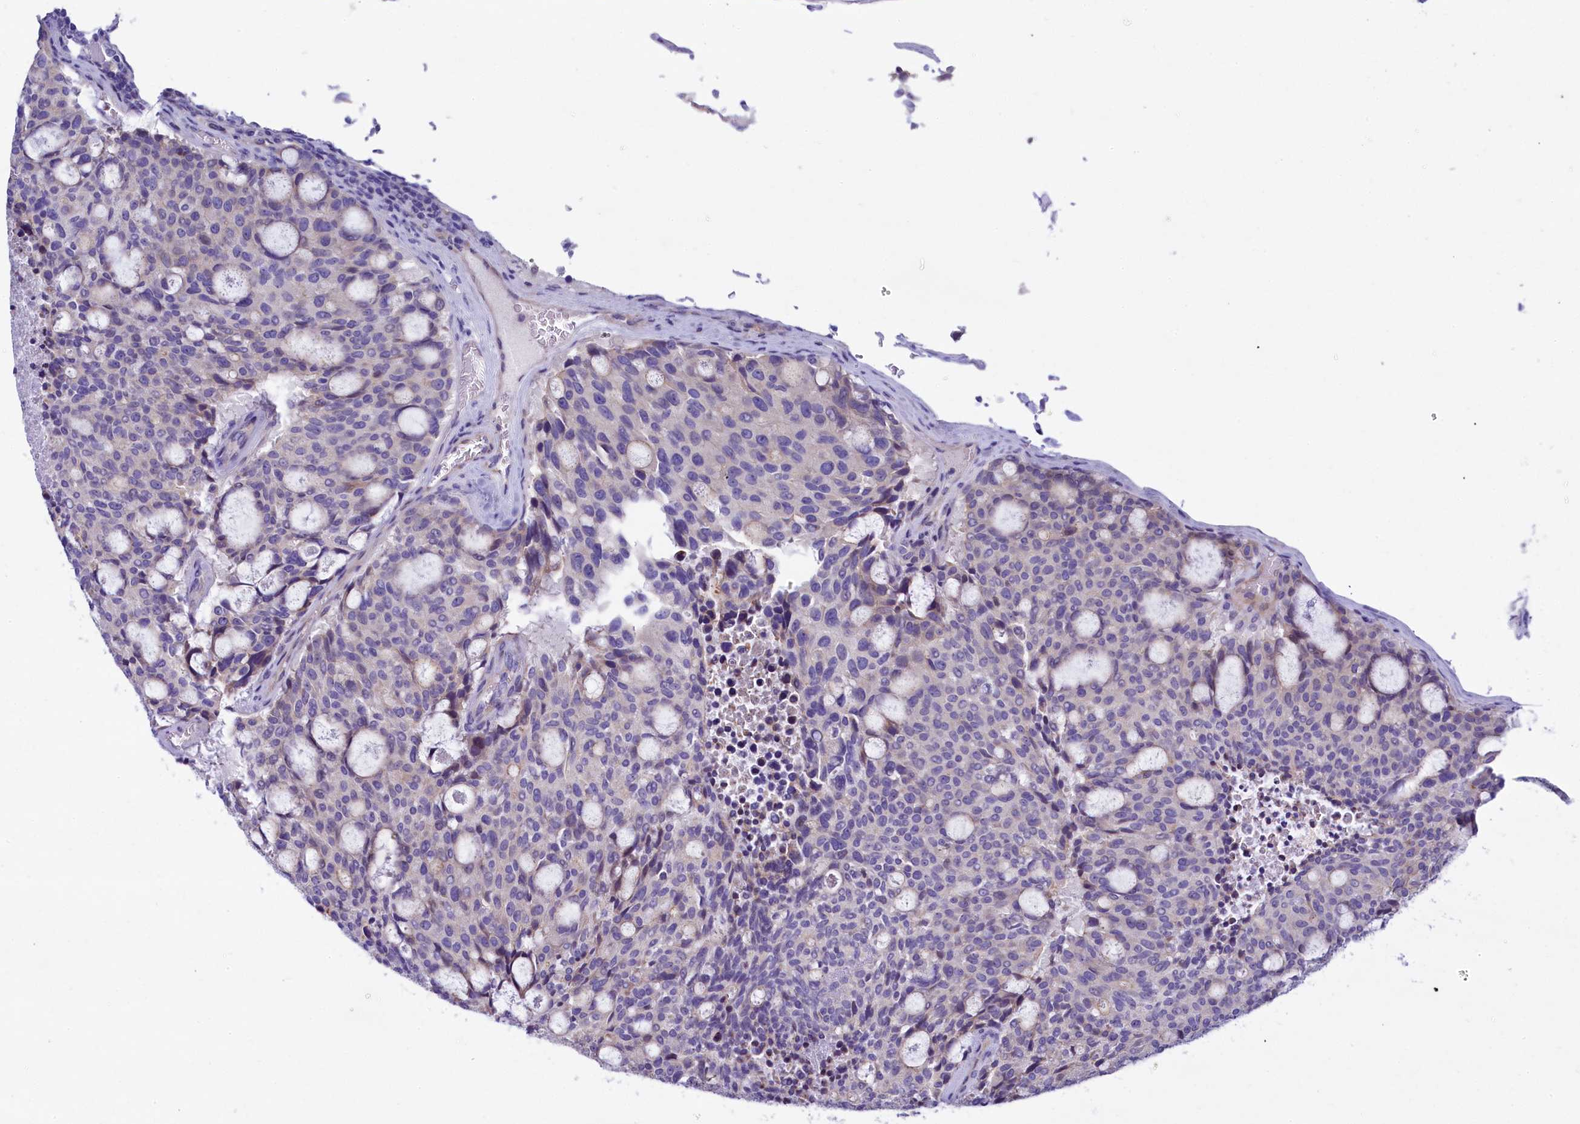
{"staining": {"intensity": "negative", "quantity": "none", "location": "none"}, "tissue": "carcinoid", "cell_type": "Tumor cells", "image_type": "cancer", "snomed": [{"axis": "morphology", "description": "Carcinoid, malignant, NOS"}, {"axis": "topography", "description": "Pancreas"}], "caption": "An immunohistochemistry histopathology image of carcinoid is shown. There is no staining in tumor cells of carcinoid. (DAB (3,3'-diaminobenzidine) immunohistochemistry visualized using brightfield microscopy, high magnification).", "gene": "KRBOX5", "patient": {"sex": "female", "age": 54}}